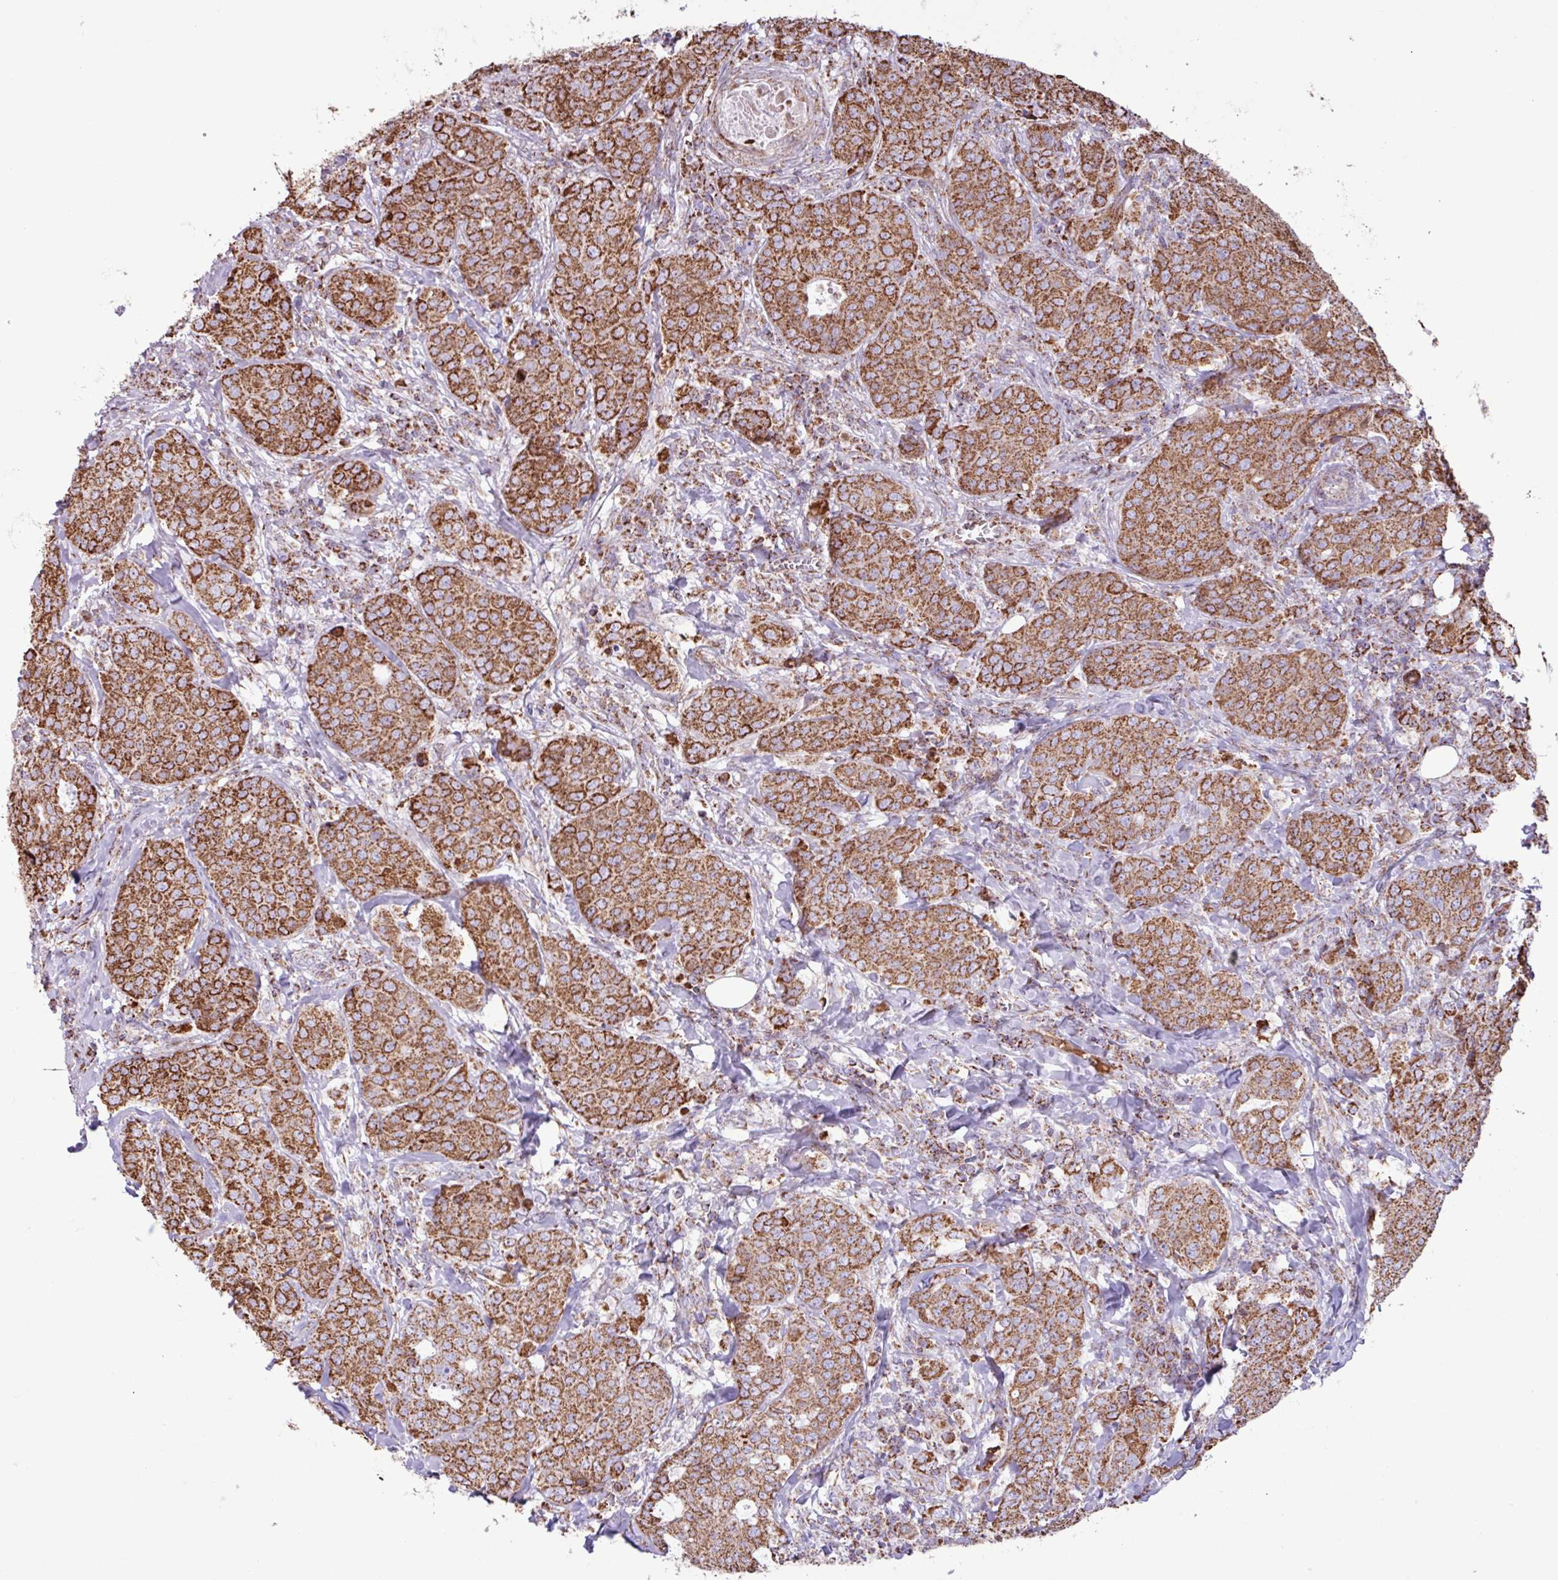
{"staining": {"intensity": "moderate", "quantity": ">75%", "location": "cytoplasmic/membranous"}, "tissue": "breast cancer", "cell_type": "Tumor cells", "image_type": "cancer", "snomed": [{"axis": "morphology", "description": "Duct carcinoma"}, {"axis": "topography", "description": "Breast"}], "caption": "An image showing moderate cytoplasmic/membranous positivity in approximately >75% of tumor cells in breast cancer (invasive ductal carcinoma), as visualized by brown immunohistochemical staining.", "gene": "RTL3", "patient": {"sex": "female", "age": 43}}